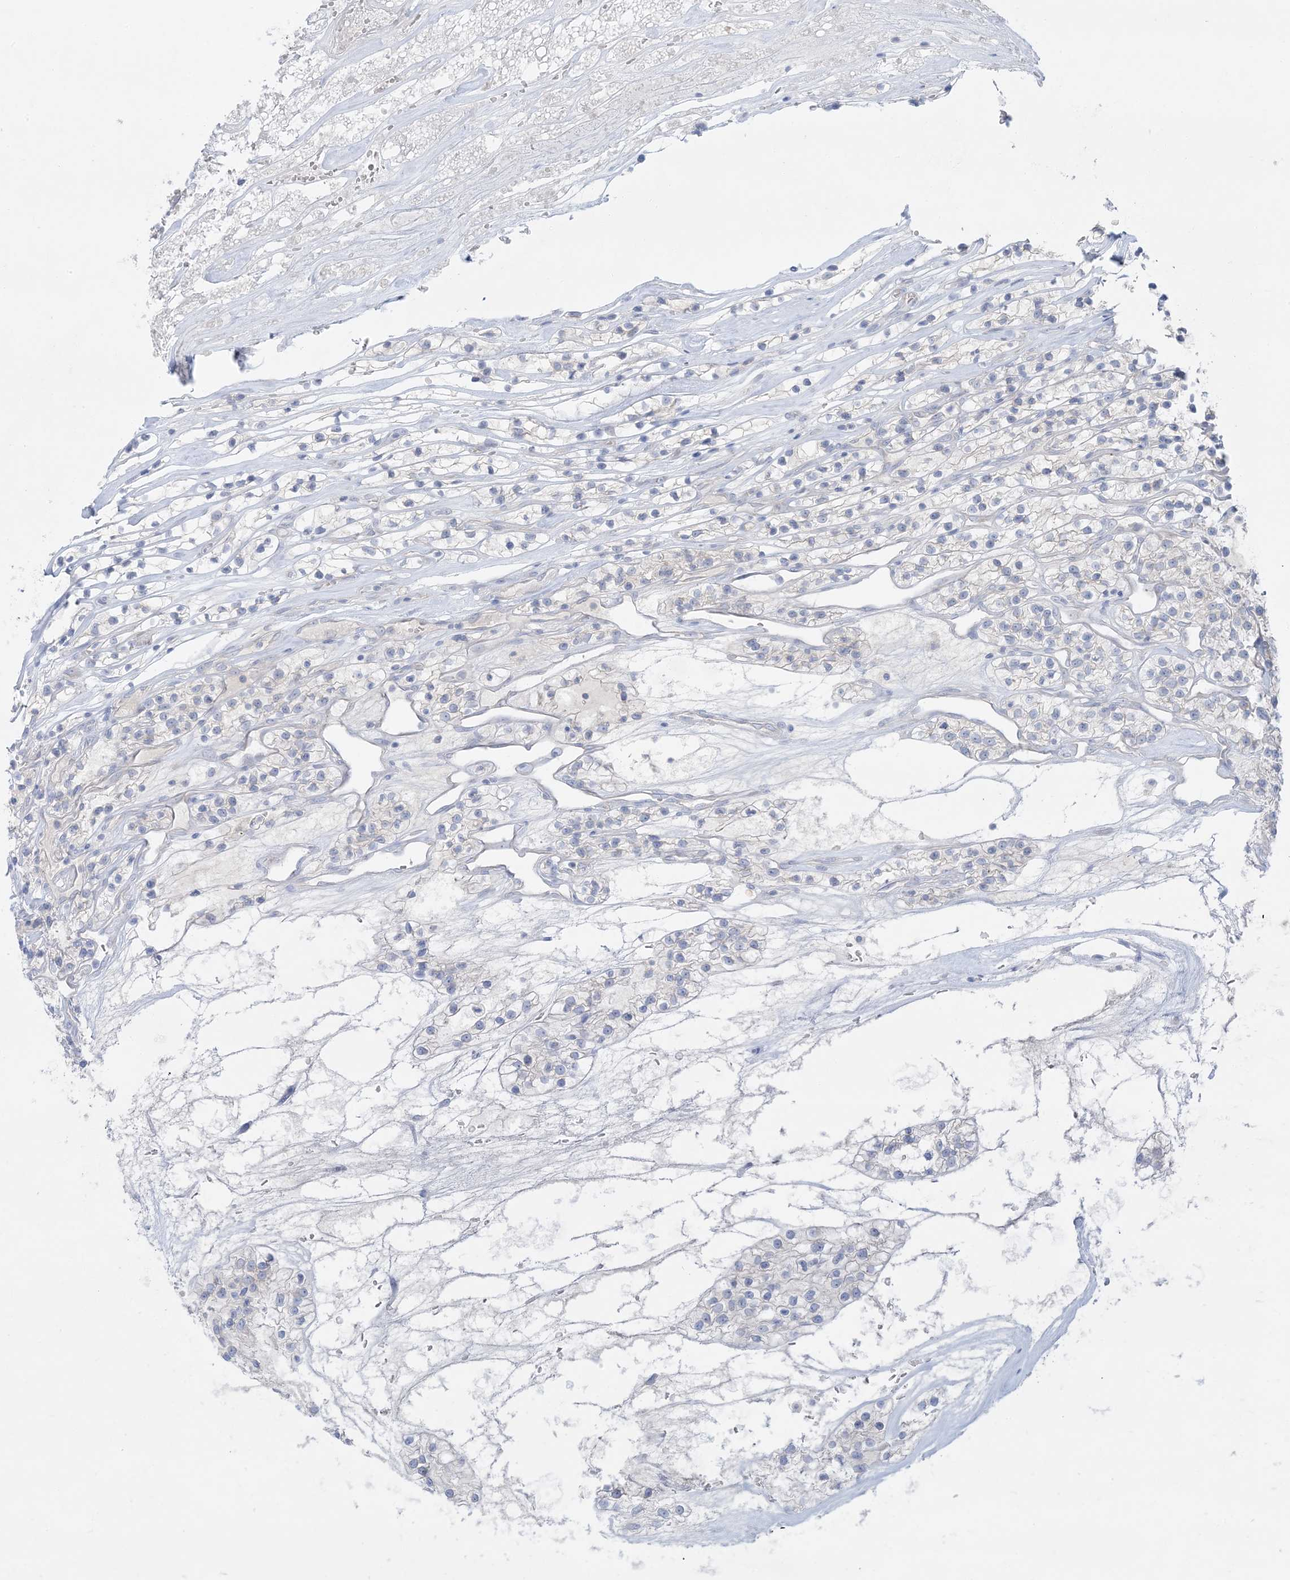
{"staining": {"intensity": "negative", "quantity": "none", "location": "none"}, "tissue": "renal cancer", "cell_type": "Tumor cells", "image_type": "cancer", "snomed": [{"axis": "morphology", "description": "Adenocarcinoma, NOS"}, {"axis": "topography", "description": "Kidney"}], "caption": "Immunohistochemistry (IHC) of renal adenocarcinoma shows no staining in tumor cells.", "gene": "FAM184A", "patient": {"sex": "female", "age": 57}}